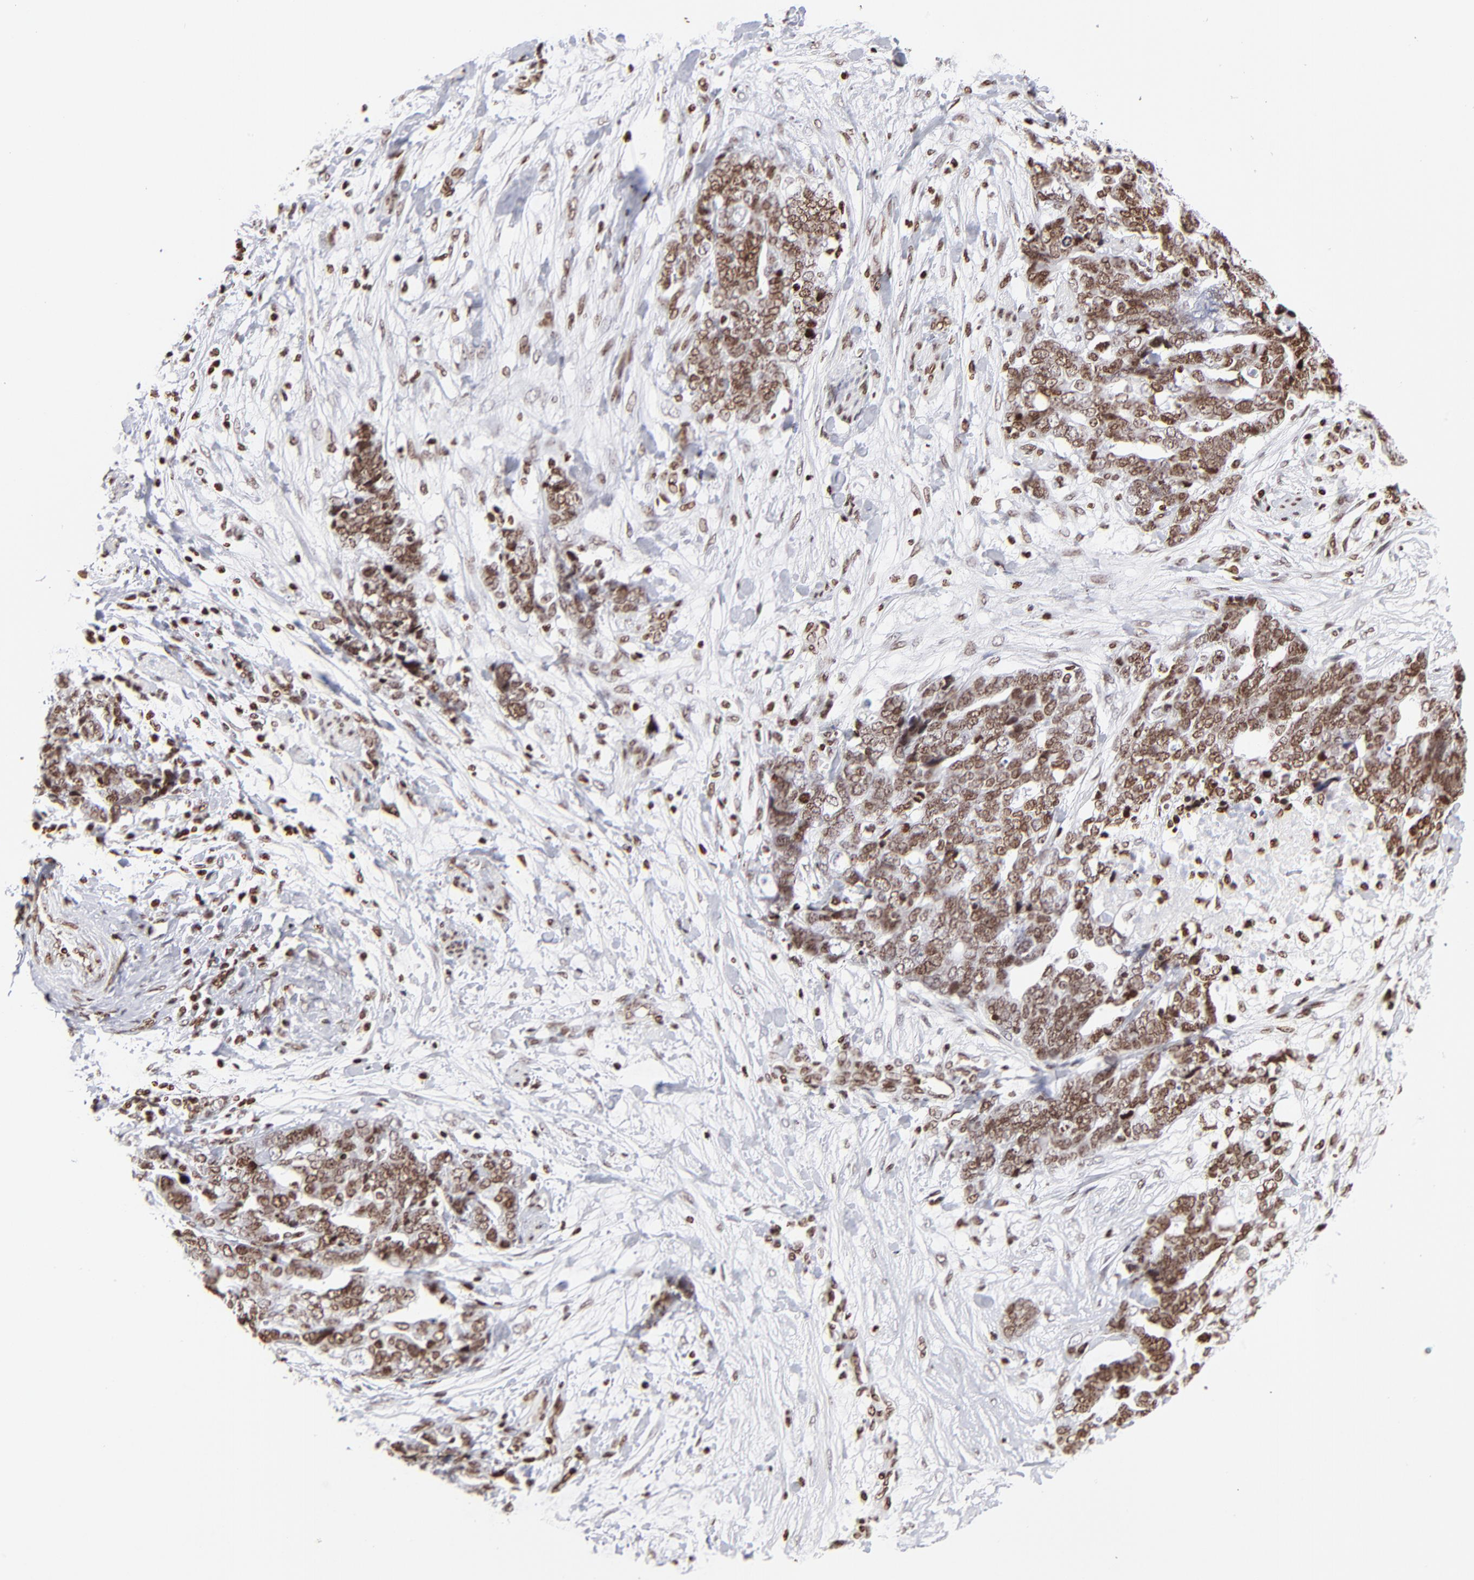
{"staining": {"intensity": "moderate", "quantity": ">75%", "location": "nuclear"}, "tissue": "ovarian cancer", "cell_type": "Tumor cells", "image_type": "cancer", "snomed": [{"axis": "morphology", "description": "Normal tissue, NOS"}, {"axis": "morphology", "description": "Cystadenocarcinoma, serous, NOS"}, {"axis": "topography", "description": "Fallopian tube"}, {"axis": "topography", "description": "Ovary"}], "caption": "Protein analysis of ovarian serous cystadenocarcinoma tissue reveals moderate nuclear expression in about >75% of tumor cells.", "gene": "RTL4", "patient": {"sex": "female", "age": 56}}